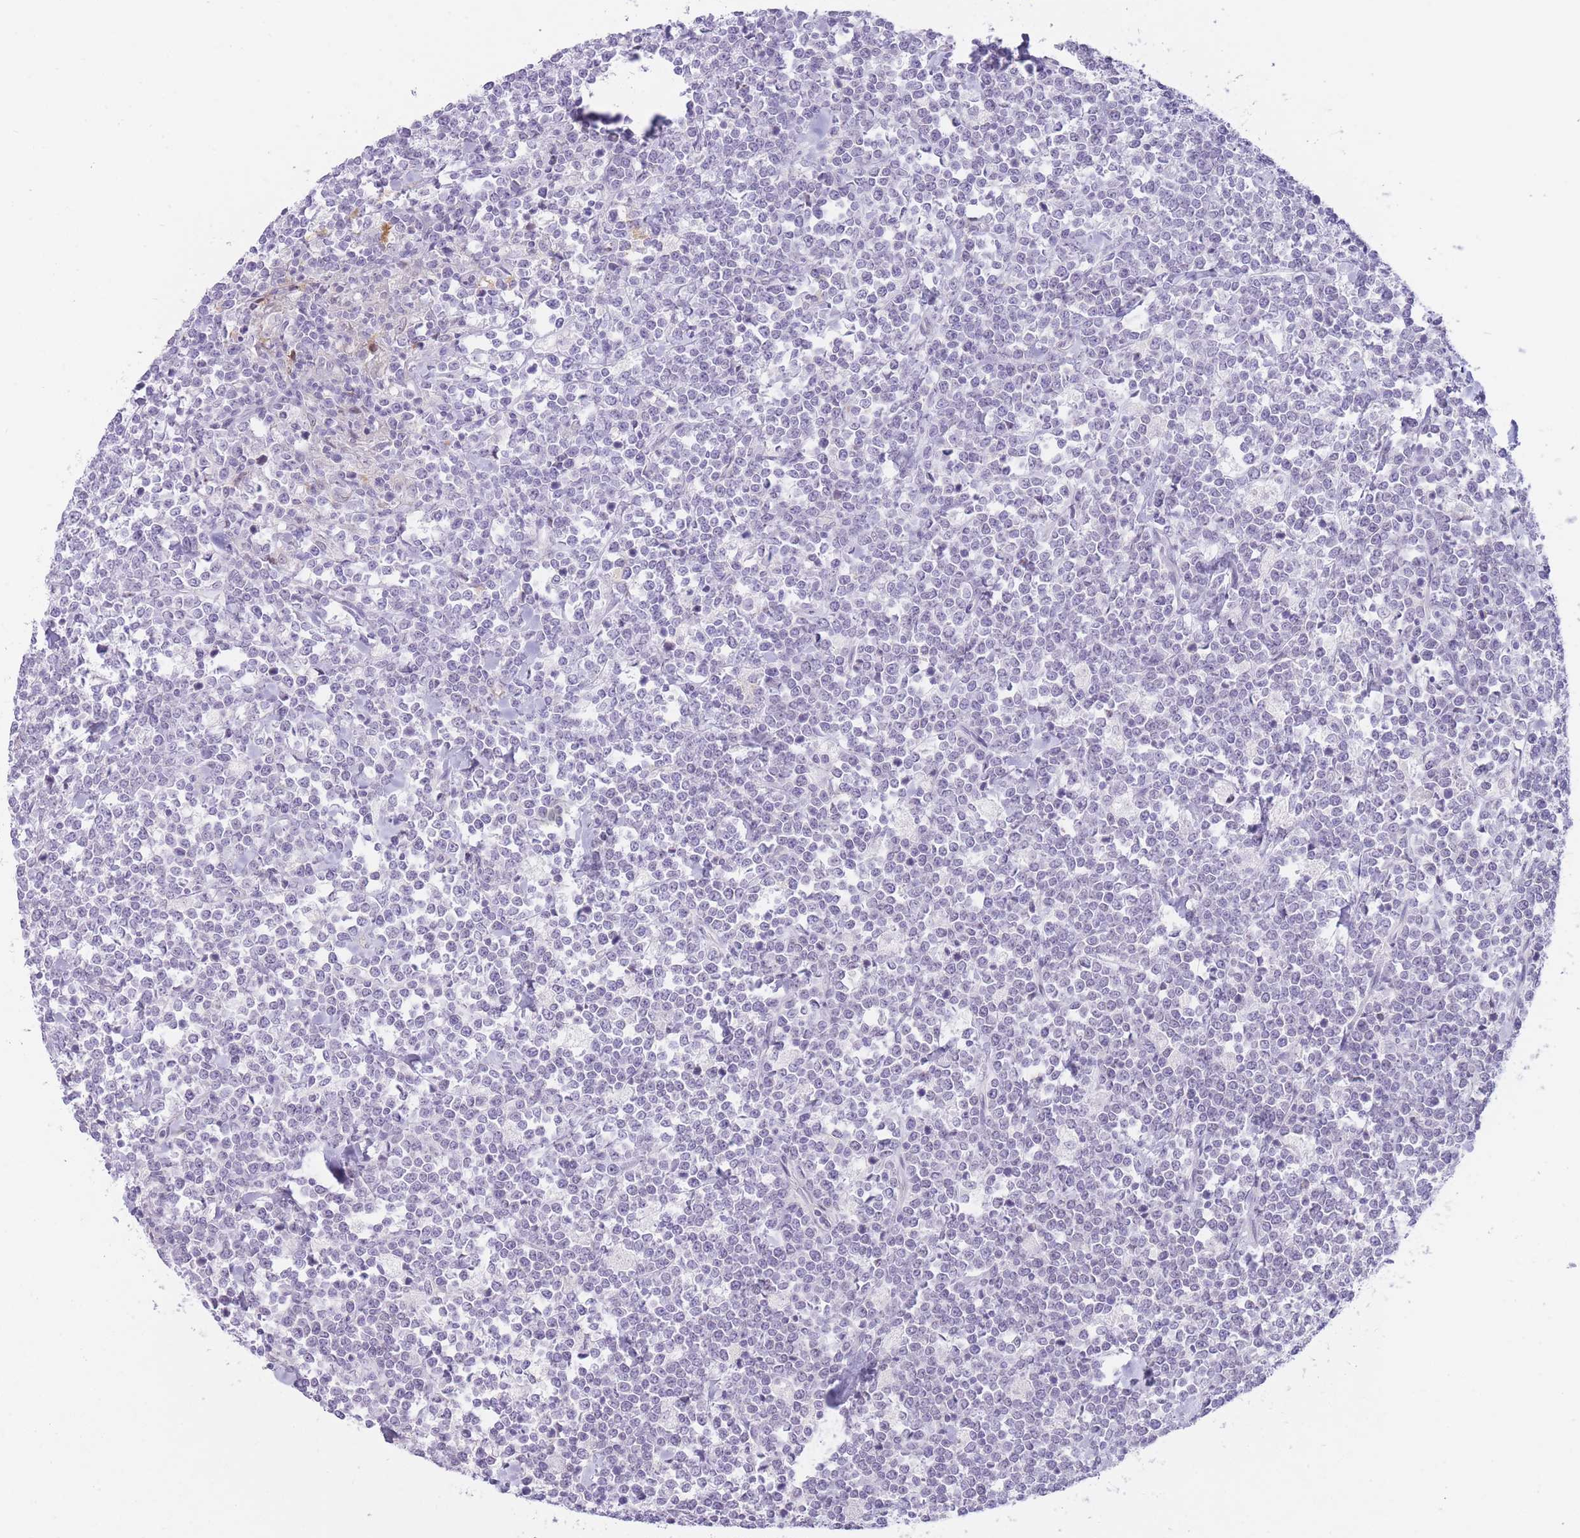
{"staining": {"intensity": "negative", "quantity": "none", "location": "none"}, "tissue": "lymphoma", "cell_type": "Tumor cells", "image_type": "cancer", "snomed": [{"axis": "morphology", "description": "Malignant lymphoma, non-Hodgkin's type, High grade"}, {"axis": "topography", "description": "Small intestine"}, {"axis": "topography", "description": "Colon"}], "caption": "Immunohistochemistry (IHC) histopathology image of malignant lymphoma, non-Hodgkin's type (high-grade) stained for a protein (brown), which displays no staining in tumor cells.", "gene": "OR11H12", "patient": {"sex": "male", "age": 8}}